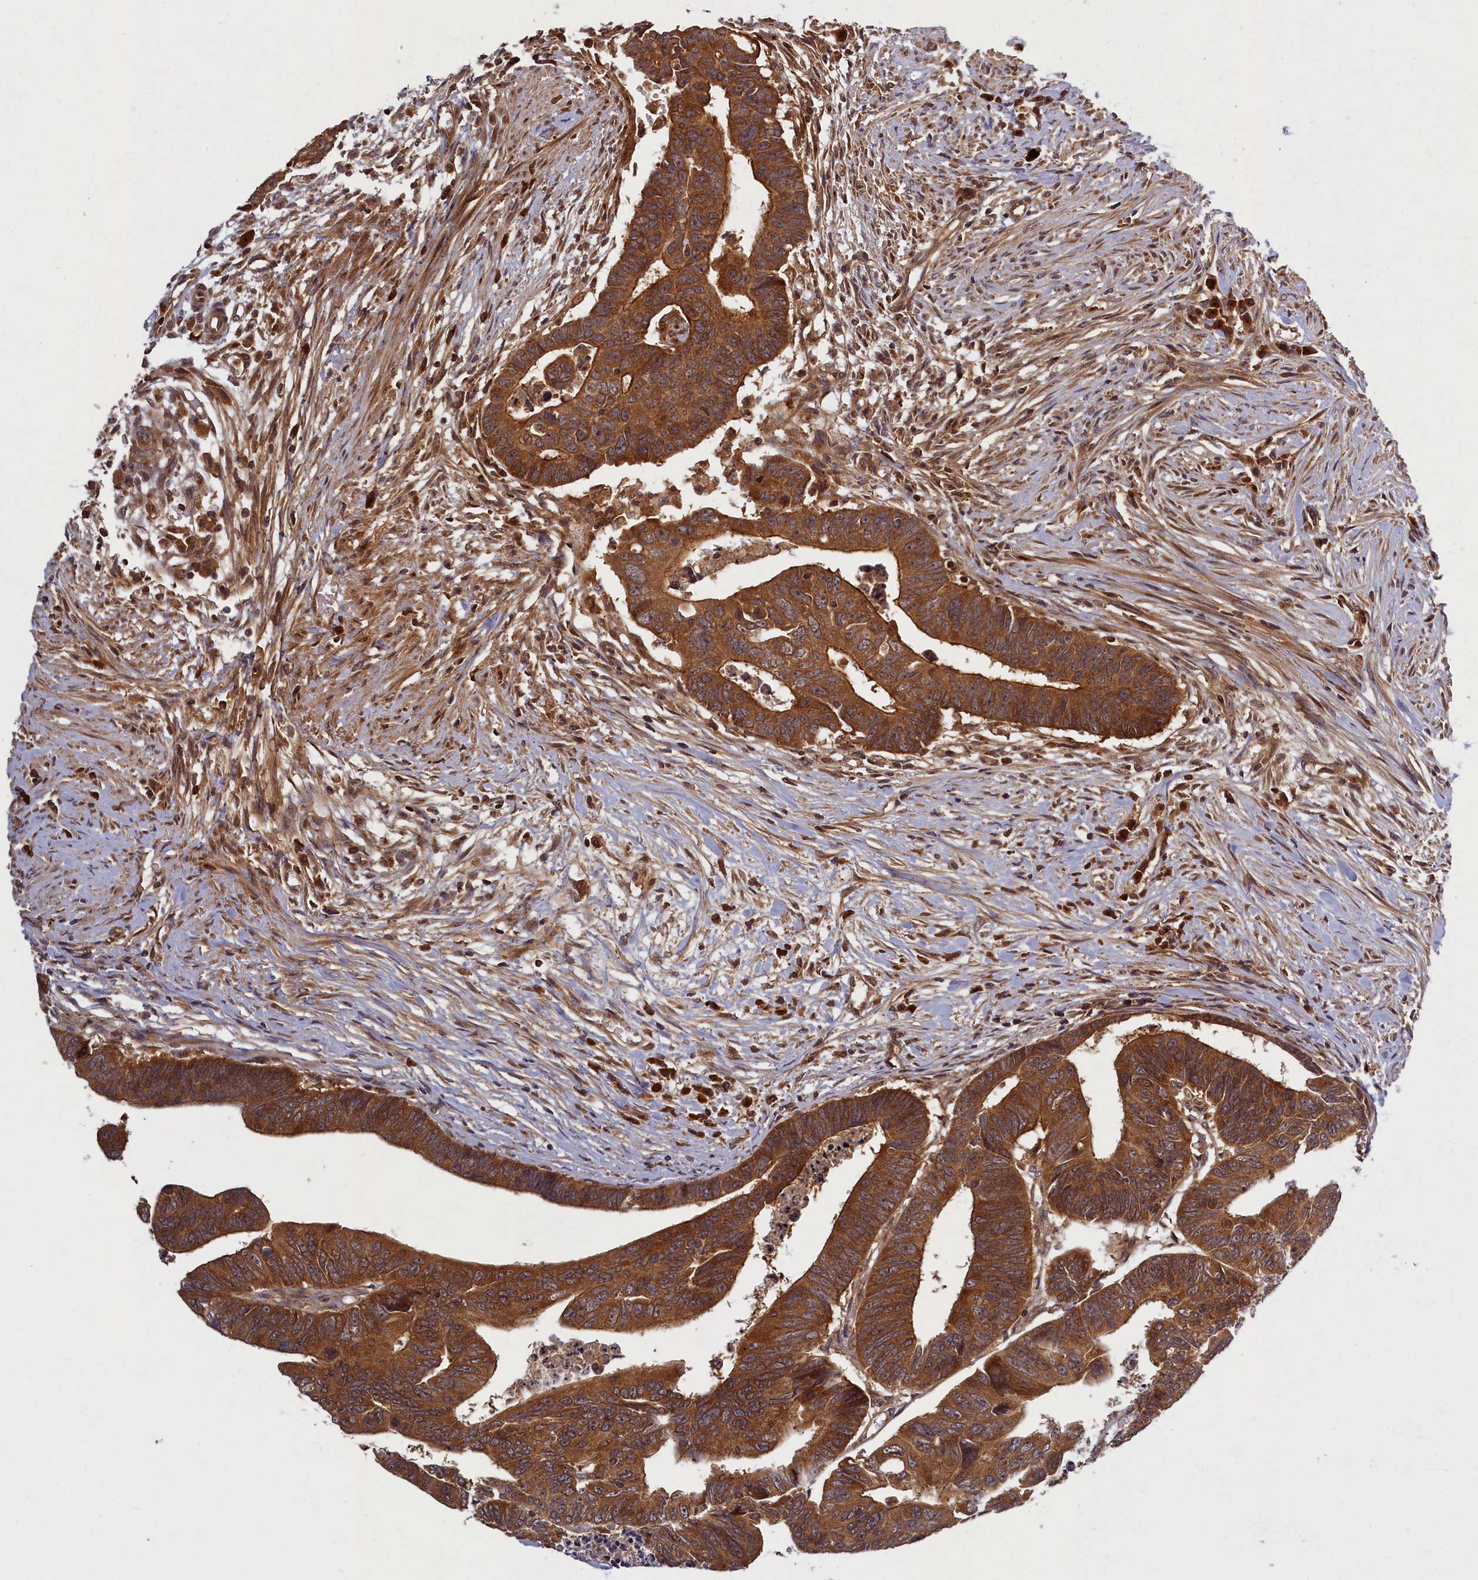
{"staining": {"intensity": "strong", "quantity": ">75%", "location": "cytoplasmic/membranous"}, "tissue": "colorectal cancer", "cell_type": "Tumor cells", "image_type": "cancer", "snomed": [{"axis": "morphology", "description": "Adenocarcinoma, NOS"}, {"axis": "topography", "description": "Rectum"}], "caption": "Immunohistochemistry of human colorectal adenocarcinoma displays high levels of strong cytoplasmic/membranous expression in about >75% of tumor cells. (Stains: DAB in brown, nuclei in blue, Microscopy: brightfield microscopy at high magnification).", "gene": "BICD1", "patient": {"sex": "female", "age": 65}}